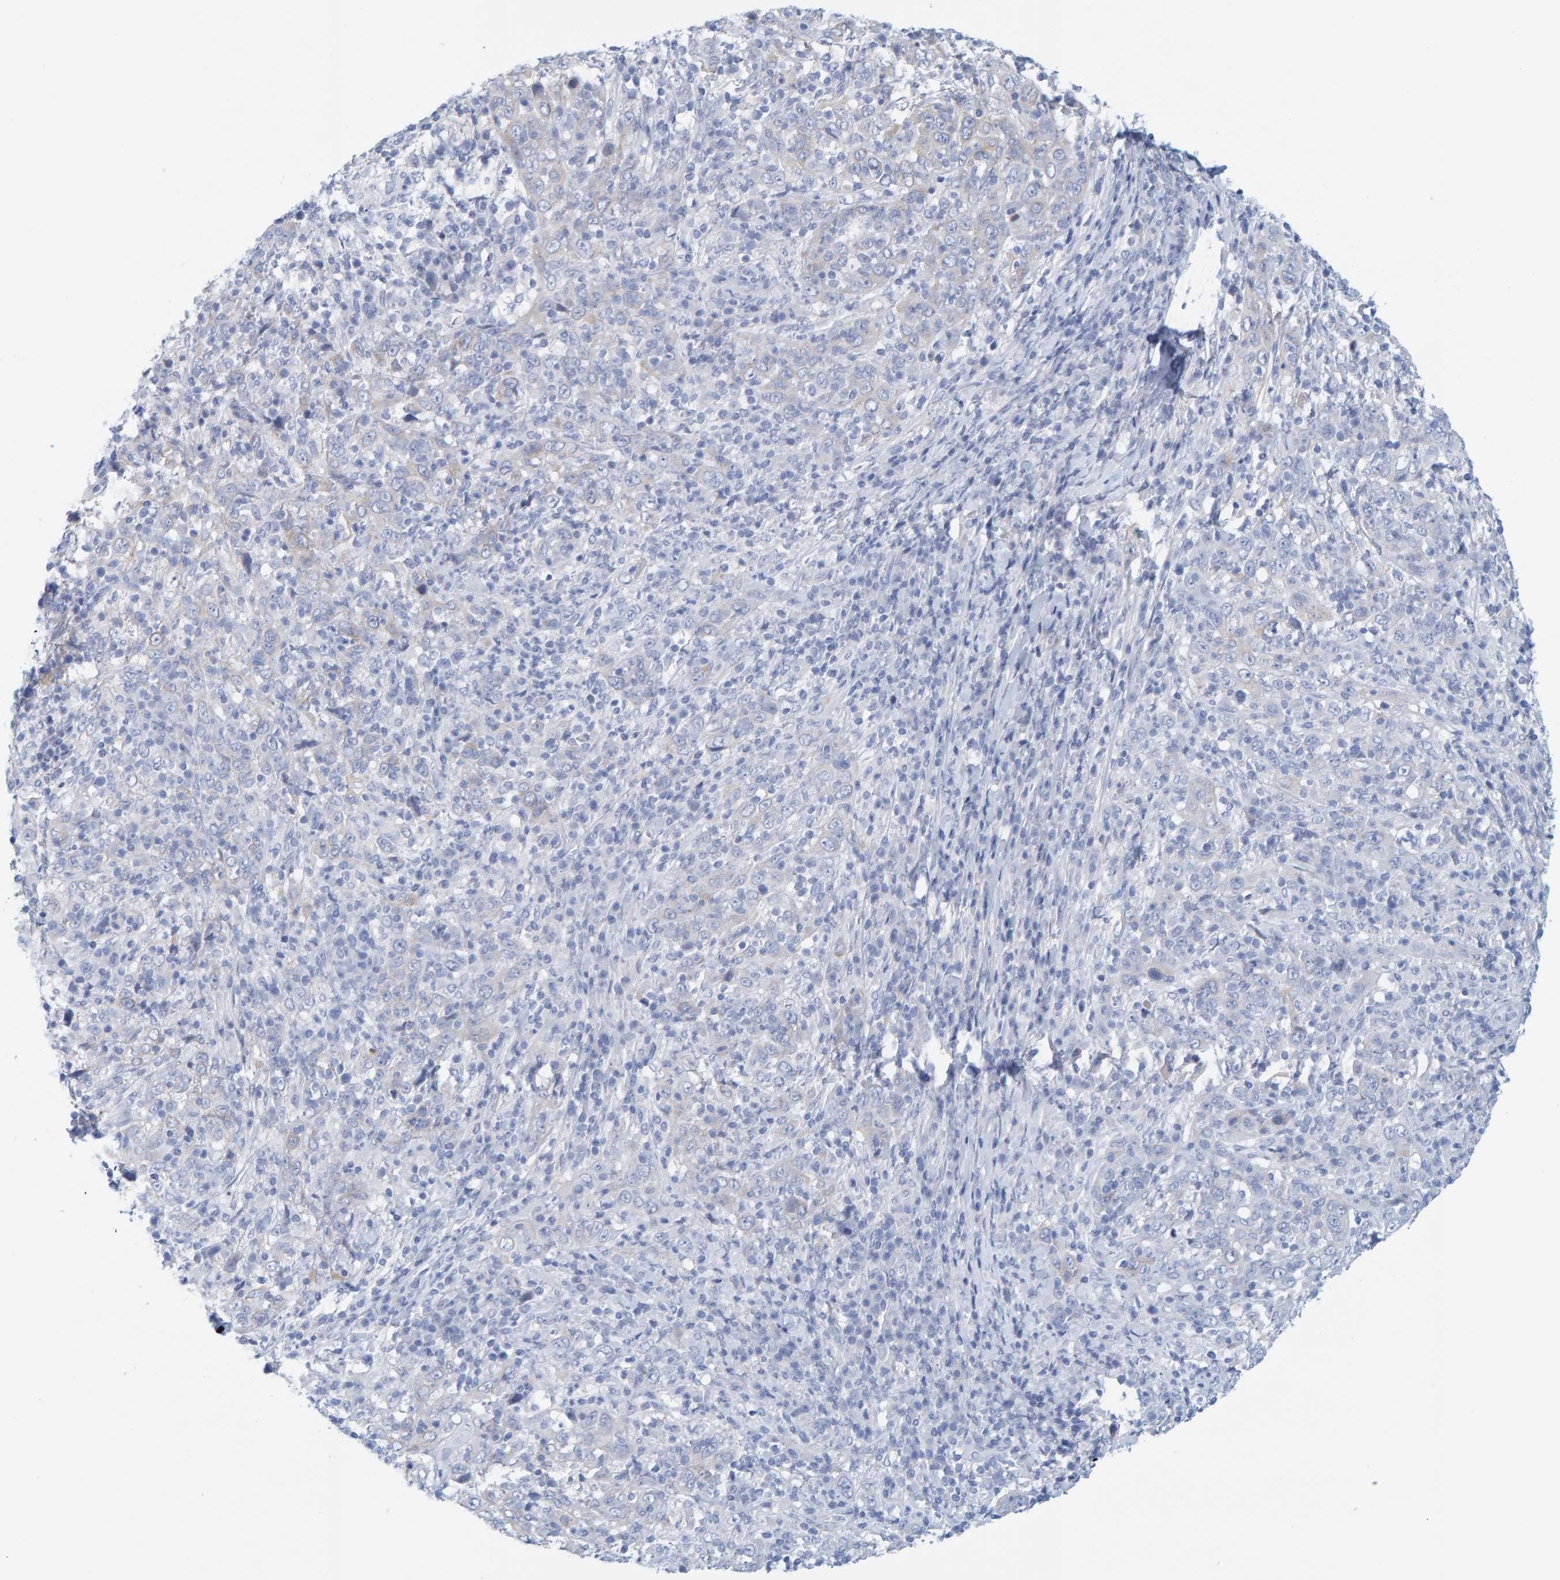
{"staining": {"intensity": "negative", "quantity": "none", "location": "none"}, "tissue": "cervical cancer", "cell_type": "Tumor cells", "image_type": "cancer", "snomed": [{"axis": "morphology", "description": "Squamous cell carcinoma, NOS"}, {"axis": "topography", "description": "Cervix"}], "caption": "High magnification brightfield microscopy of cervical cancer (squamous cell carcinoma) stained with DAB (brown) and counterstained with hematoxylin (blue): tumor cells show no significant positivity.", "gene": "KLHL11", "patient": {"sex": "female", "age": 46}}